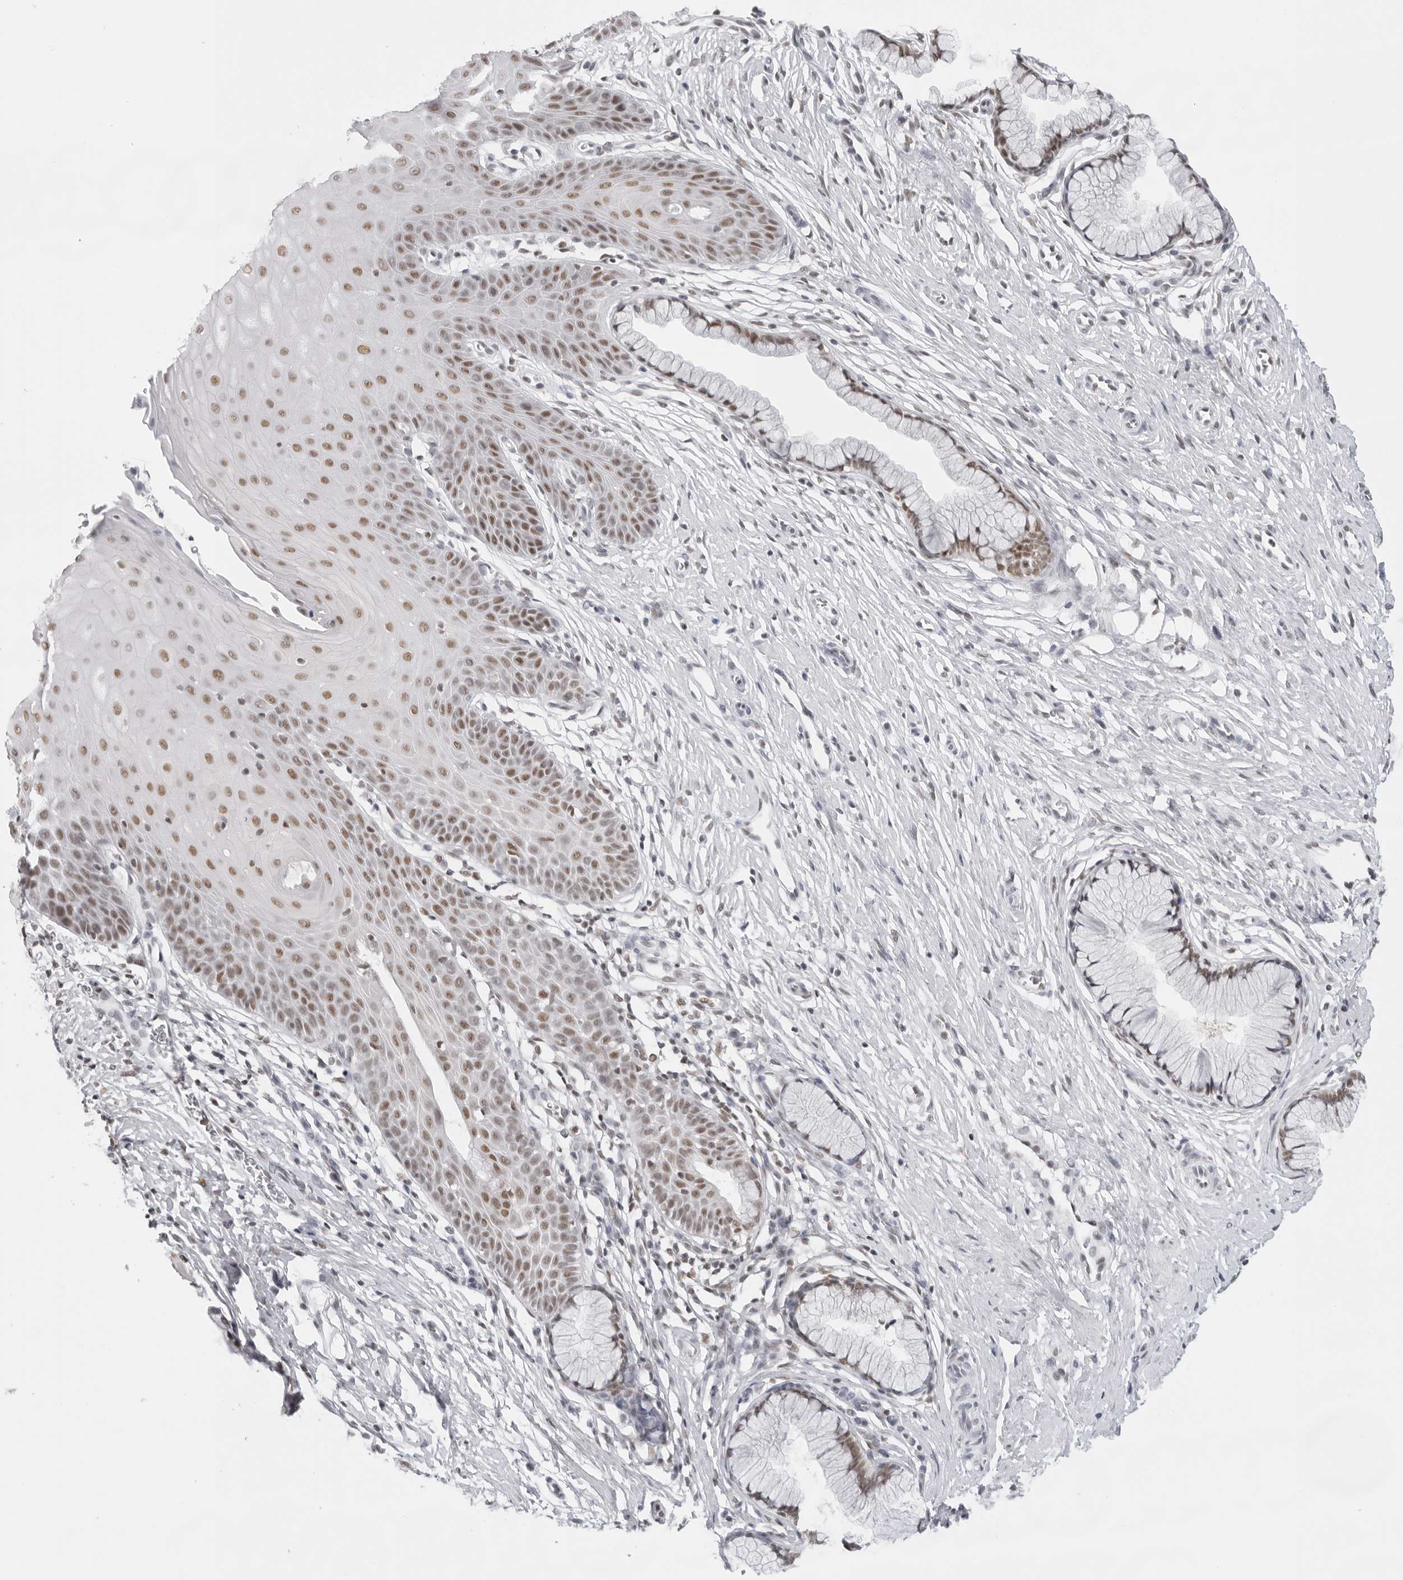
{"staining": {"intensity": "moderate", "quantity": ">75%", "location": "nuclear"}, "tissue": "cervix", "cell_type": "Glandular cells", "image_type": "normal", "snomed": [{"axis": "morphology", "description": "Normal tissue, NOS"}, {"axis": "topography", "description": "Cervix"}], "caption": "Moderate nuclear expression for a protein is appreciated in about >75% of glandular cells of unremarkable cervix using immunohistochemistry.", "gene": "RPA2", "patient": {"sex": "female", "age": 36}}